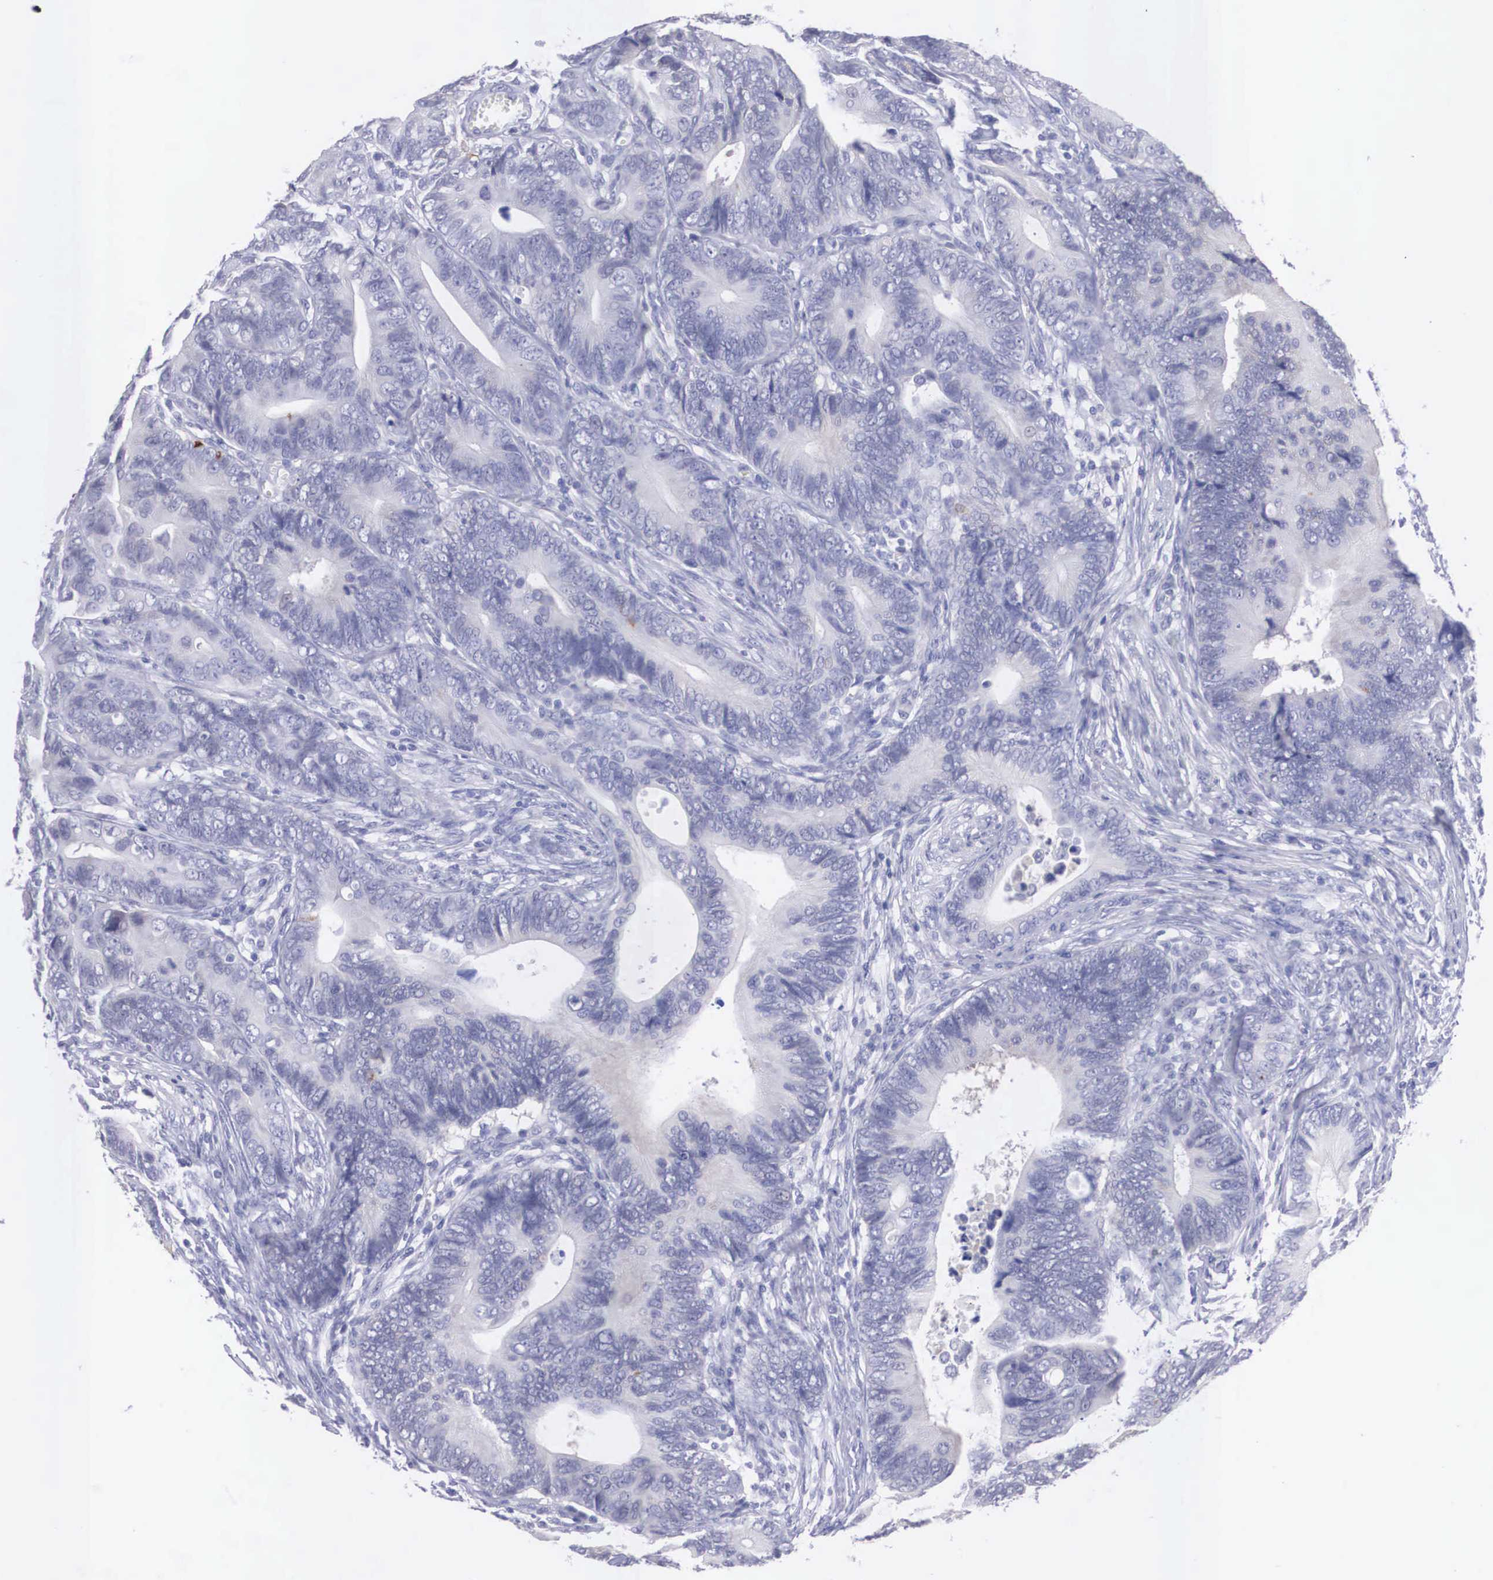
{"staining": {"intensity": "negative", "quantity": "none", "location": "none"}, "tissue": "colorectal cancer", "cell_type": "Tumor cells", "image_type": "cancer", "snomed": [{"axis": "morphology", "description": "Adenocarcinoma, NOS"}, {"axis": "topography", "description": "Colon"}], "caption": "The micrograph shows no staining of tumor cells in colorectal cancer (adenocarcinoma).", "gene": "REPS2", "patient": {"sex": "female", "age": 78}}